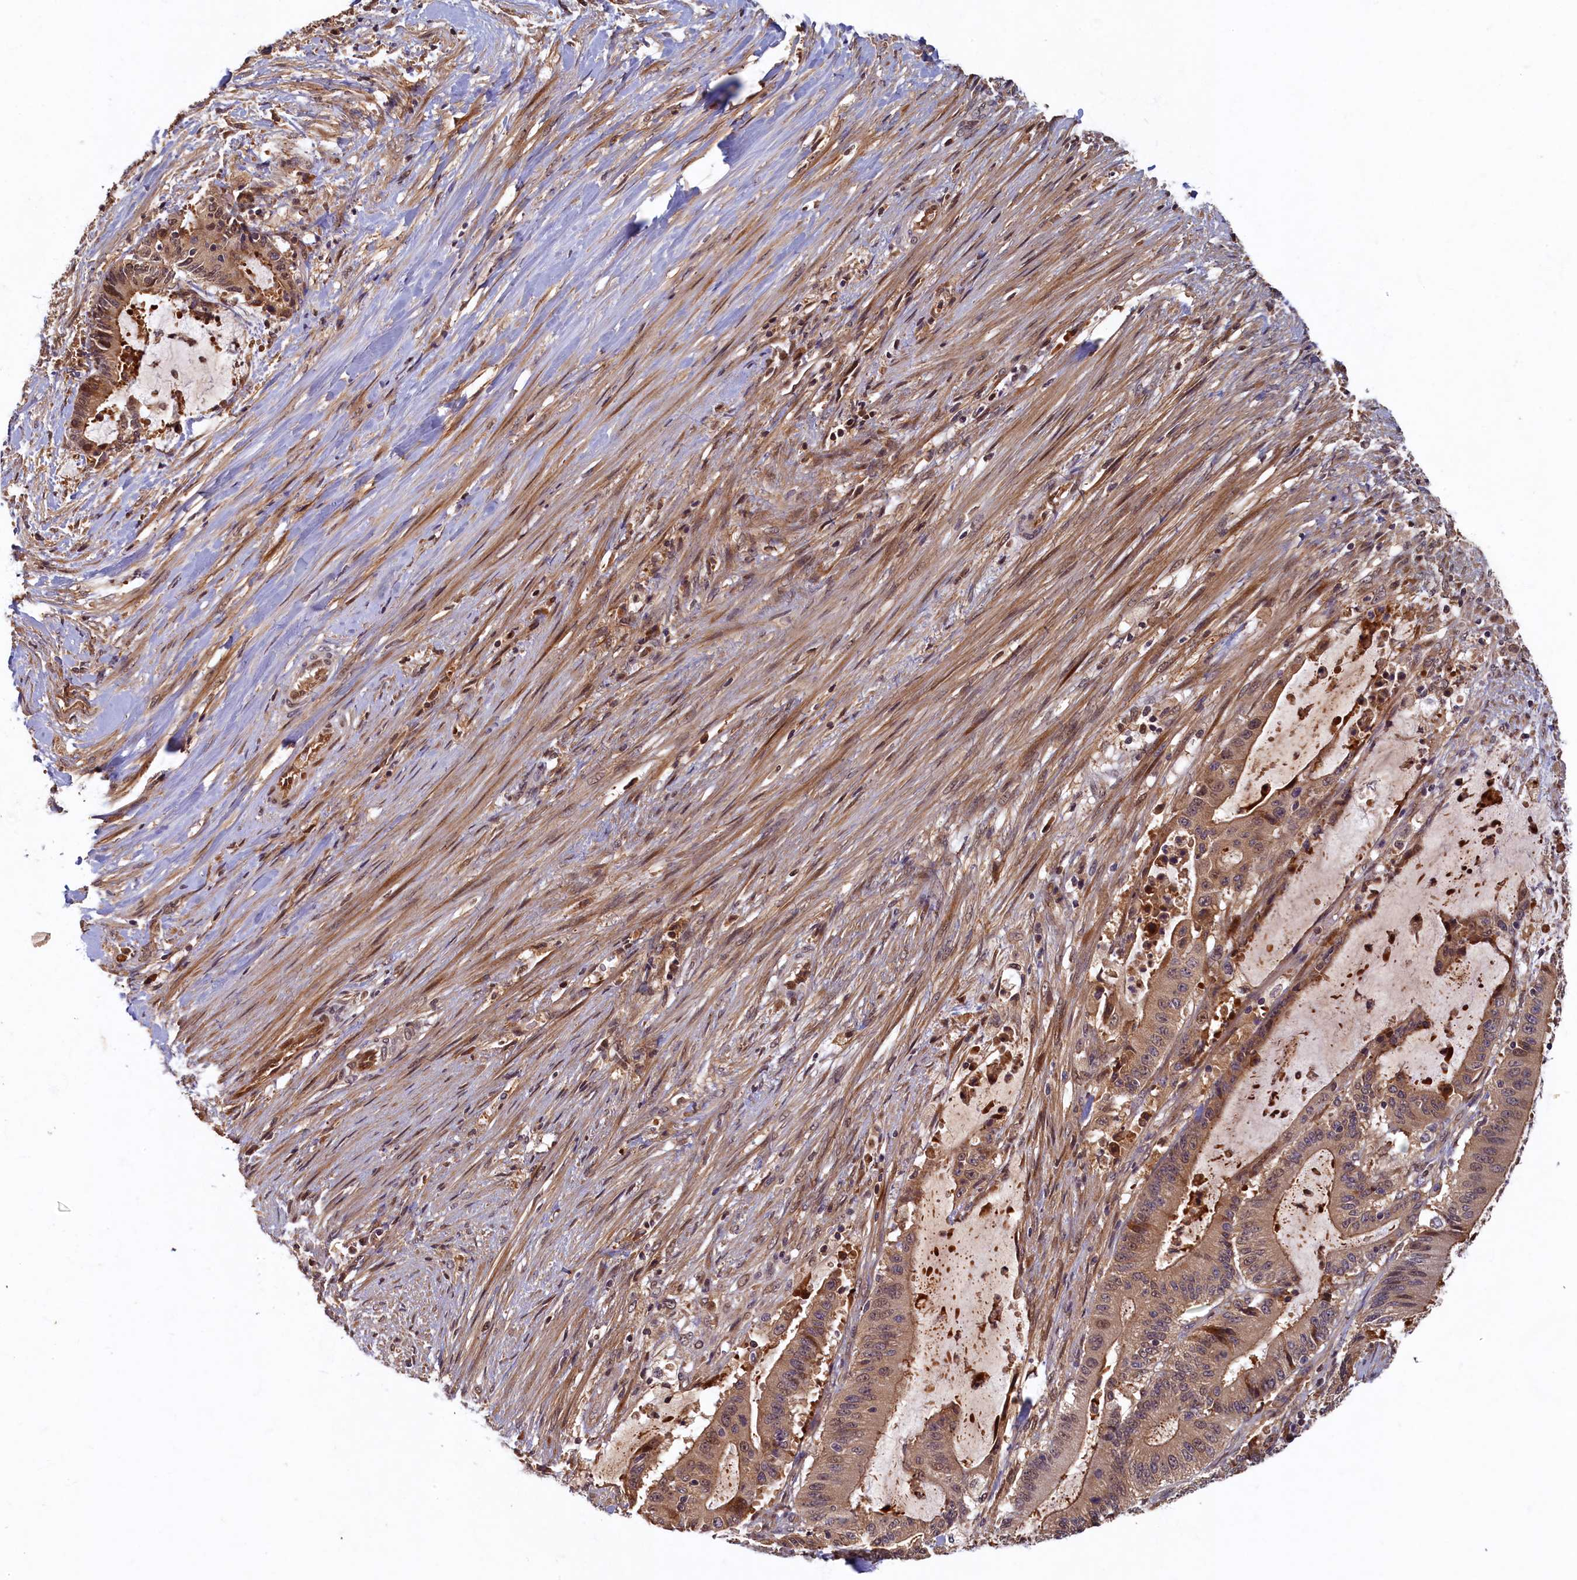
{"staining": {"intensity": "moderate", "quantity": "25%-75%", "location": "cytoplasmic/membranous,nuclear"}, "tissue": "liver cancer", "cell_type": "Tumor cells", "image_type": "cancer", "snomed": [{"axis": "morphology", "description": "Normal tissue, NOS"}, {"axis": "morphology", "description": "Cholangiocarcinoma"}, {"axis": "topography", "description": "Liver"}, {"axis": "topography", "description": "Peripheral nerve tissue"}], "caption": "Protein staining displays moderate cytoplasmic/membranous and nuclear staining in about 25%-75% of tumor cells in liver cancer.", "gene": "LCMT2", "patient": {"sex": "female", "age": 73}}